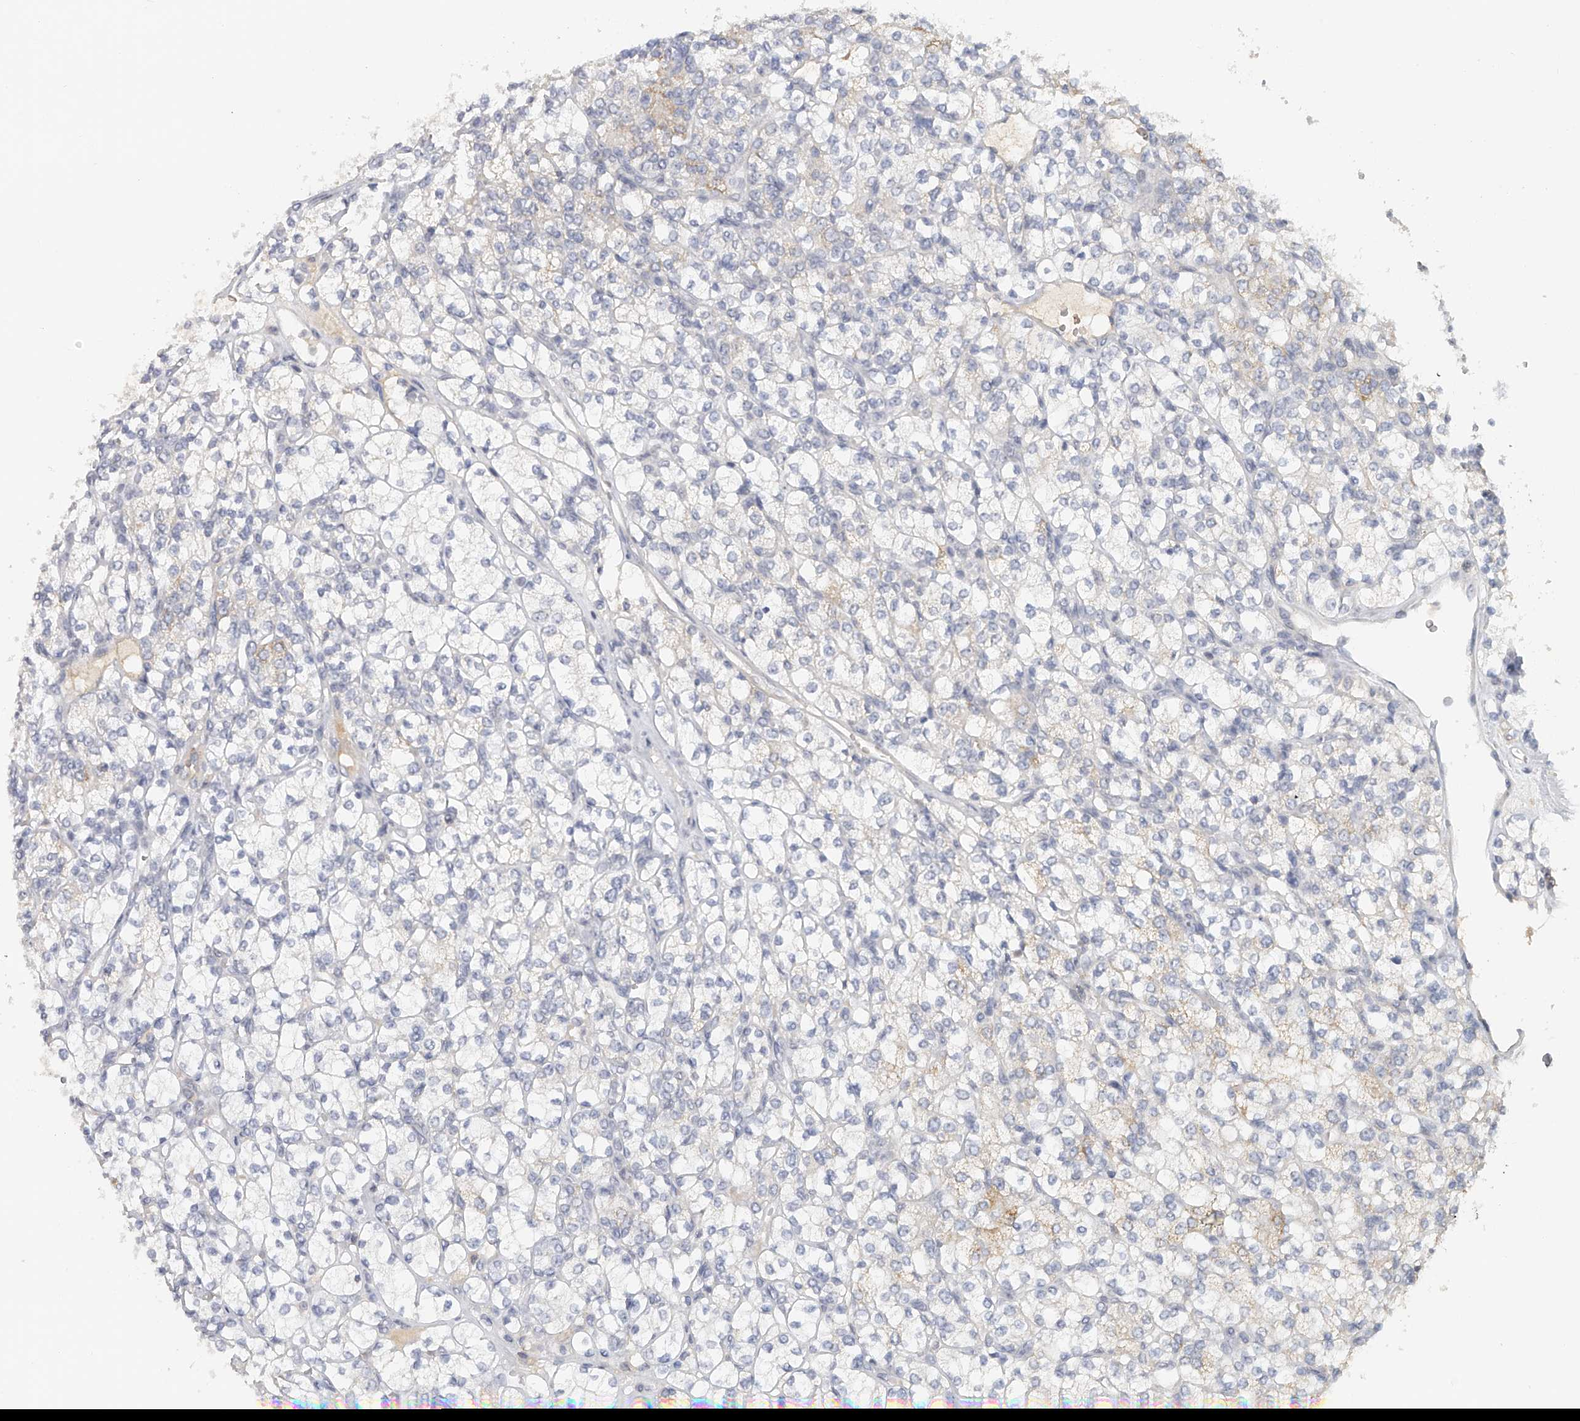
{"staining": {"intensity": "weak", "quantity": "<25%", "location": "cytoplasmic/membranous"}, "tissue": "renal cancer", "cell_type": "Tumor cells", "image_type": "cancer", "snomed": [{"axis": "morphology", "description": "Adenocarcinoma, NOS"}, {"axis": "topography", "description": "Kidney"}], "caption": "The IHC micrograph has no significant staining in tumor cells of renal adenocarcinoma tissue.", "gene": "DDX43", "patient": {"sex": "male", "age": 77}}